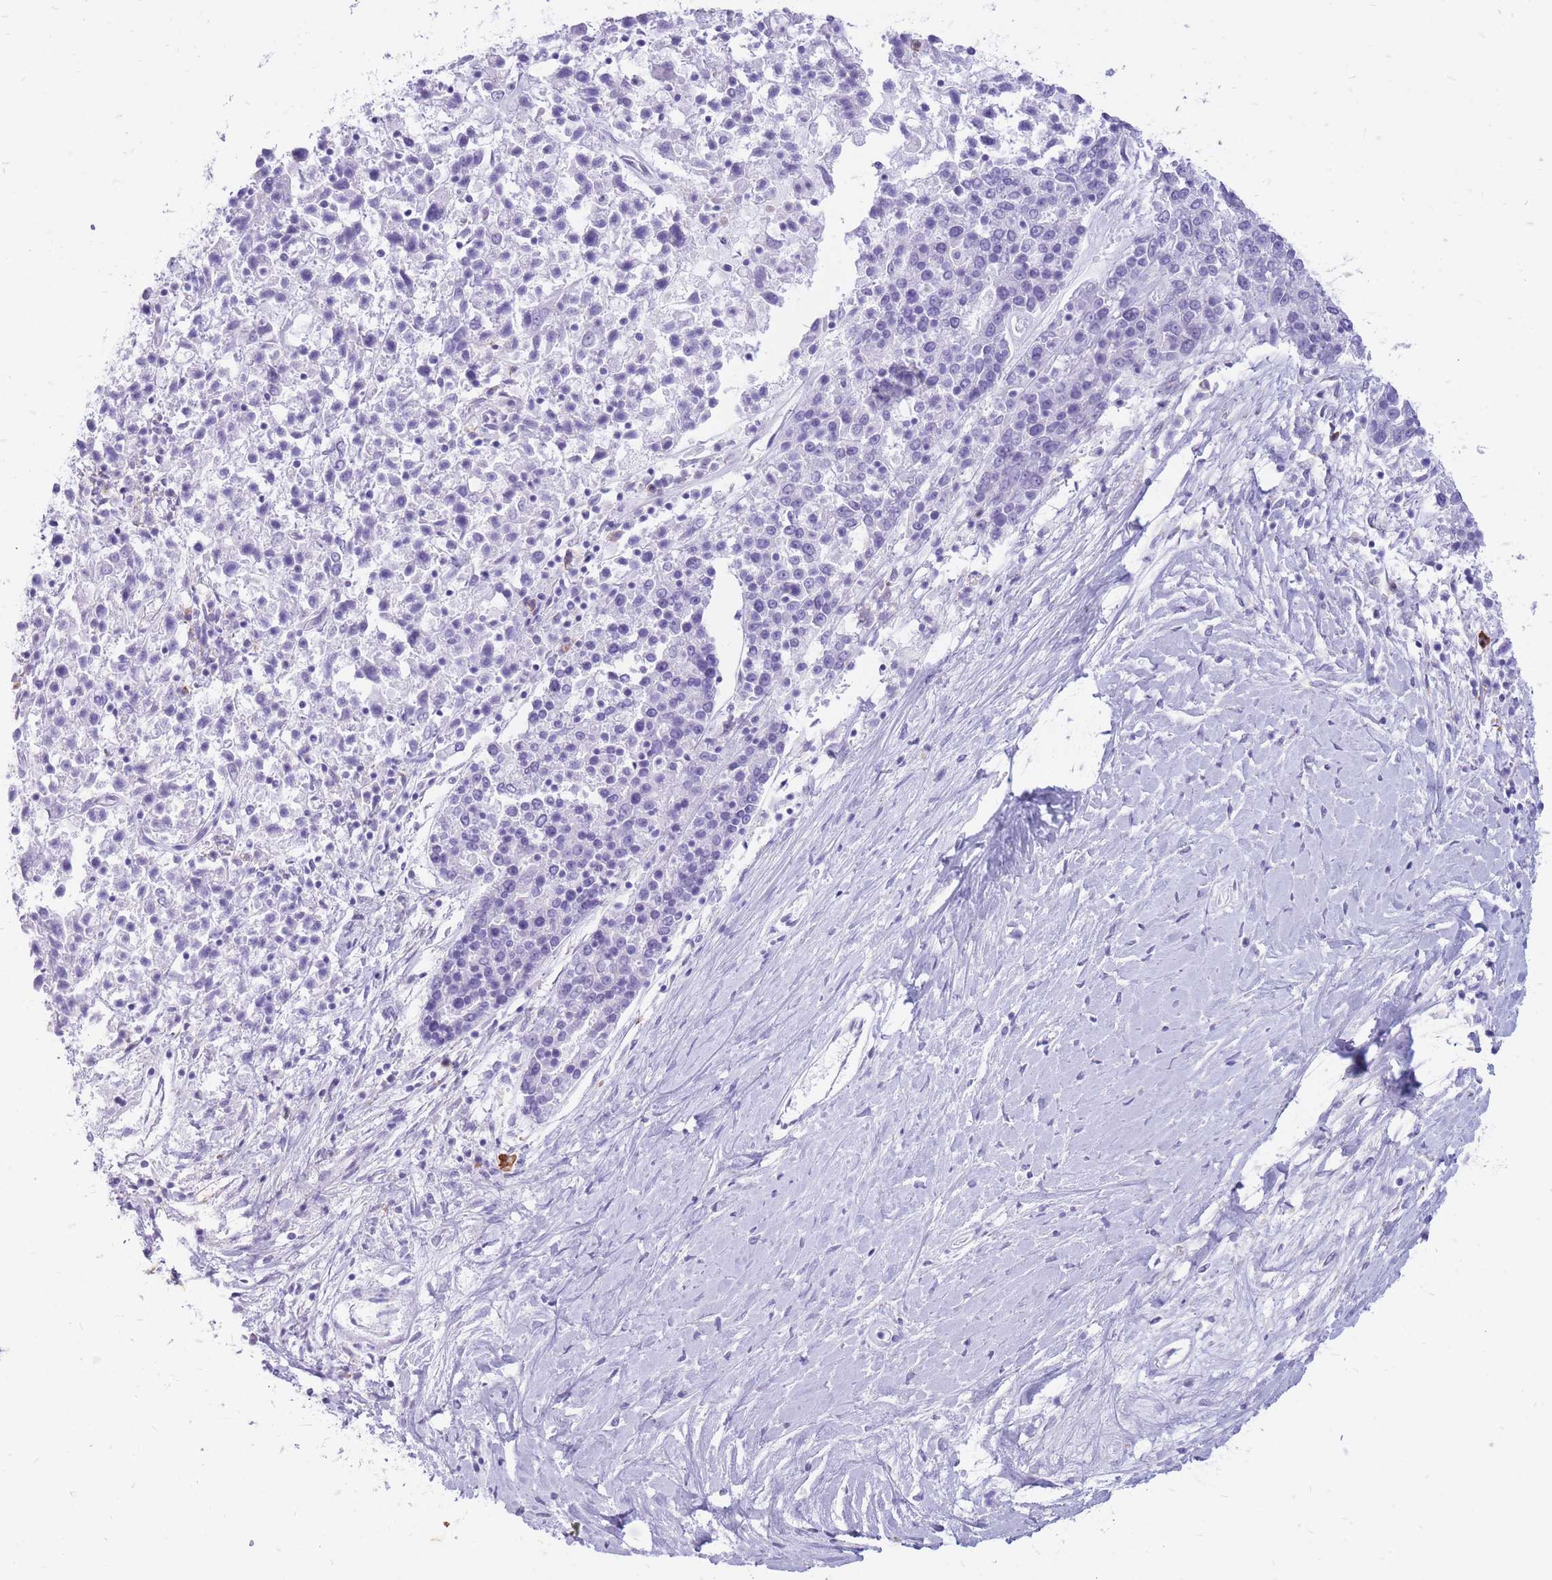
{"staining": {"intensity": "negative", "quantity": "none", "location": "none"}, "tissue": "ovarian cancer", "cell_type": "Tumor cells", "image_type": "cancer", "snomed": [{"axis": "morphology", "description": "Carcinoma, endometroid"}, {"axis": "topography", "description": "Ovary"}], "caption": "A micrograph of human ovarian cancer is negative for staining in tumor cells.", "gene": "ZFP37", "patient": {"sex": "female", "age": 62}}